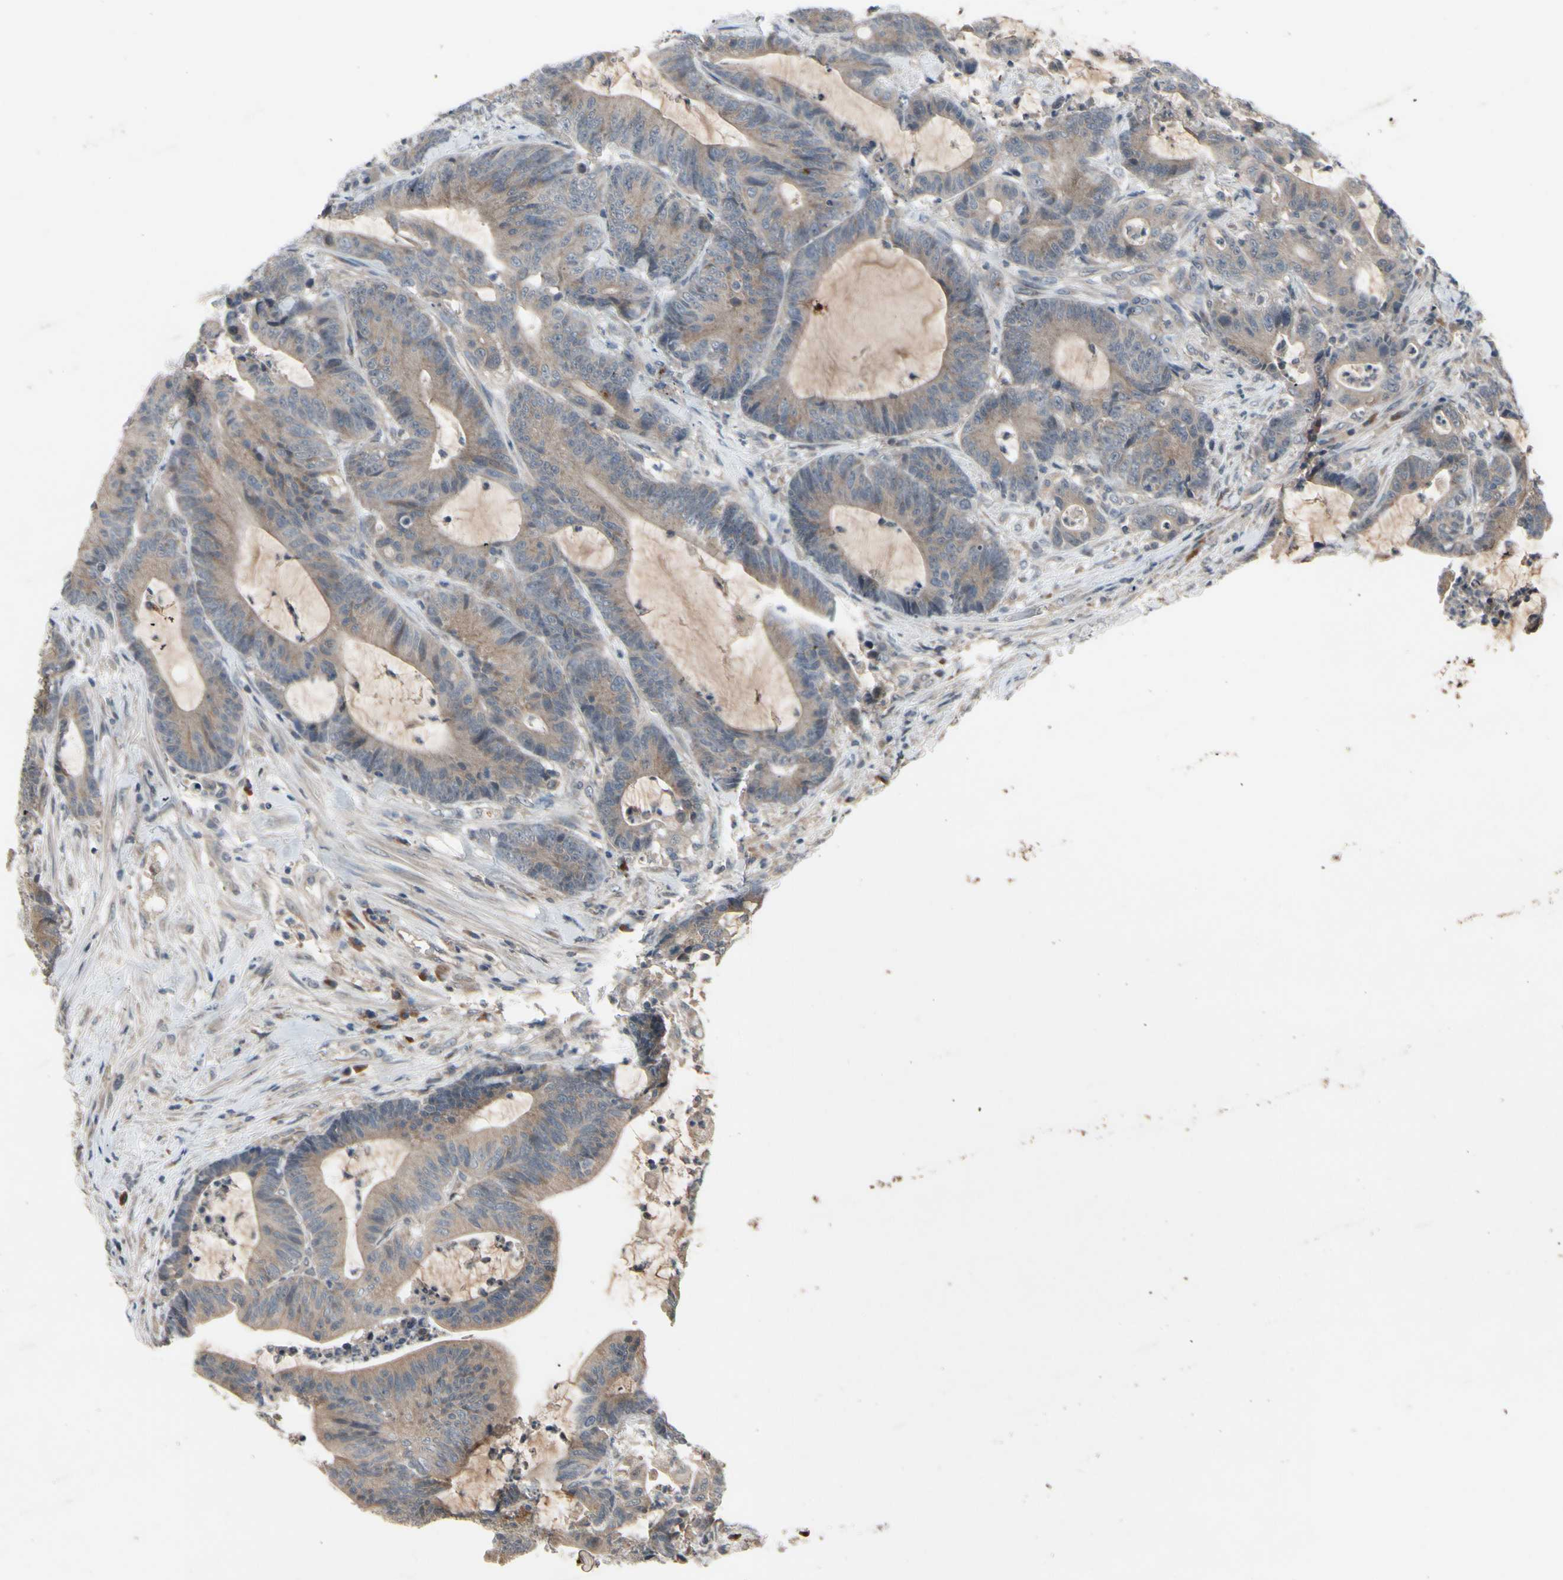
{"staining": {"intensity": "moderate", "quantity": ">75%", "location": "cytoplasmic/membranous"}, "tissue": "colorectal cancer", "cell_type": "Tumor cells", "image_type": "cancer", "snomed": [{"axis": "morphology", "description": "Adenocarcinoma, NOS"}, {"axis": "topography", "description": "Colon"}], "caption": "Immunohistochemical staining of human adenocarcinoma (colorectal) exhibits medium levels of moderate cytoplasmic/membranous protein expression in approximately >75% of tumor cells. (Brightfield microscopy of DAB IHC at high magnification).", "gene": "NSF", "patient": {"sex": "female", "age": 84}}